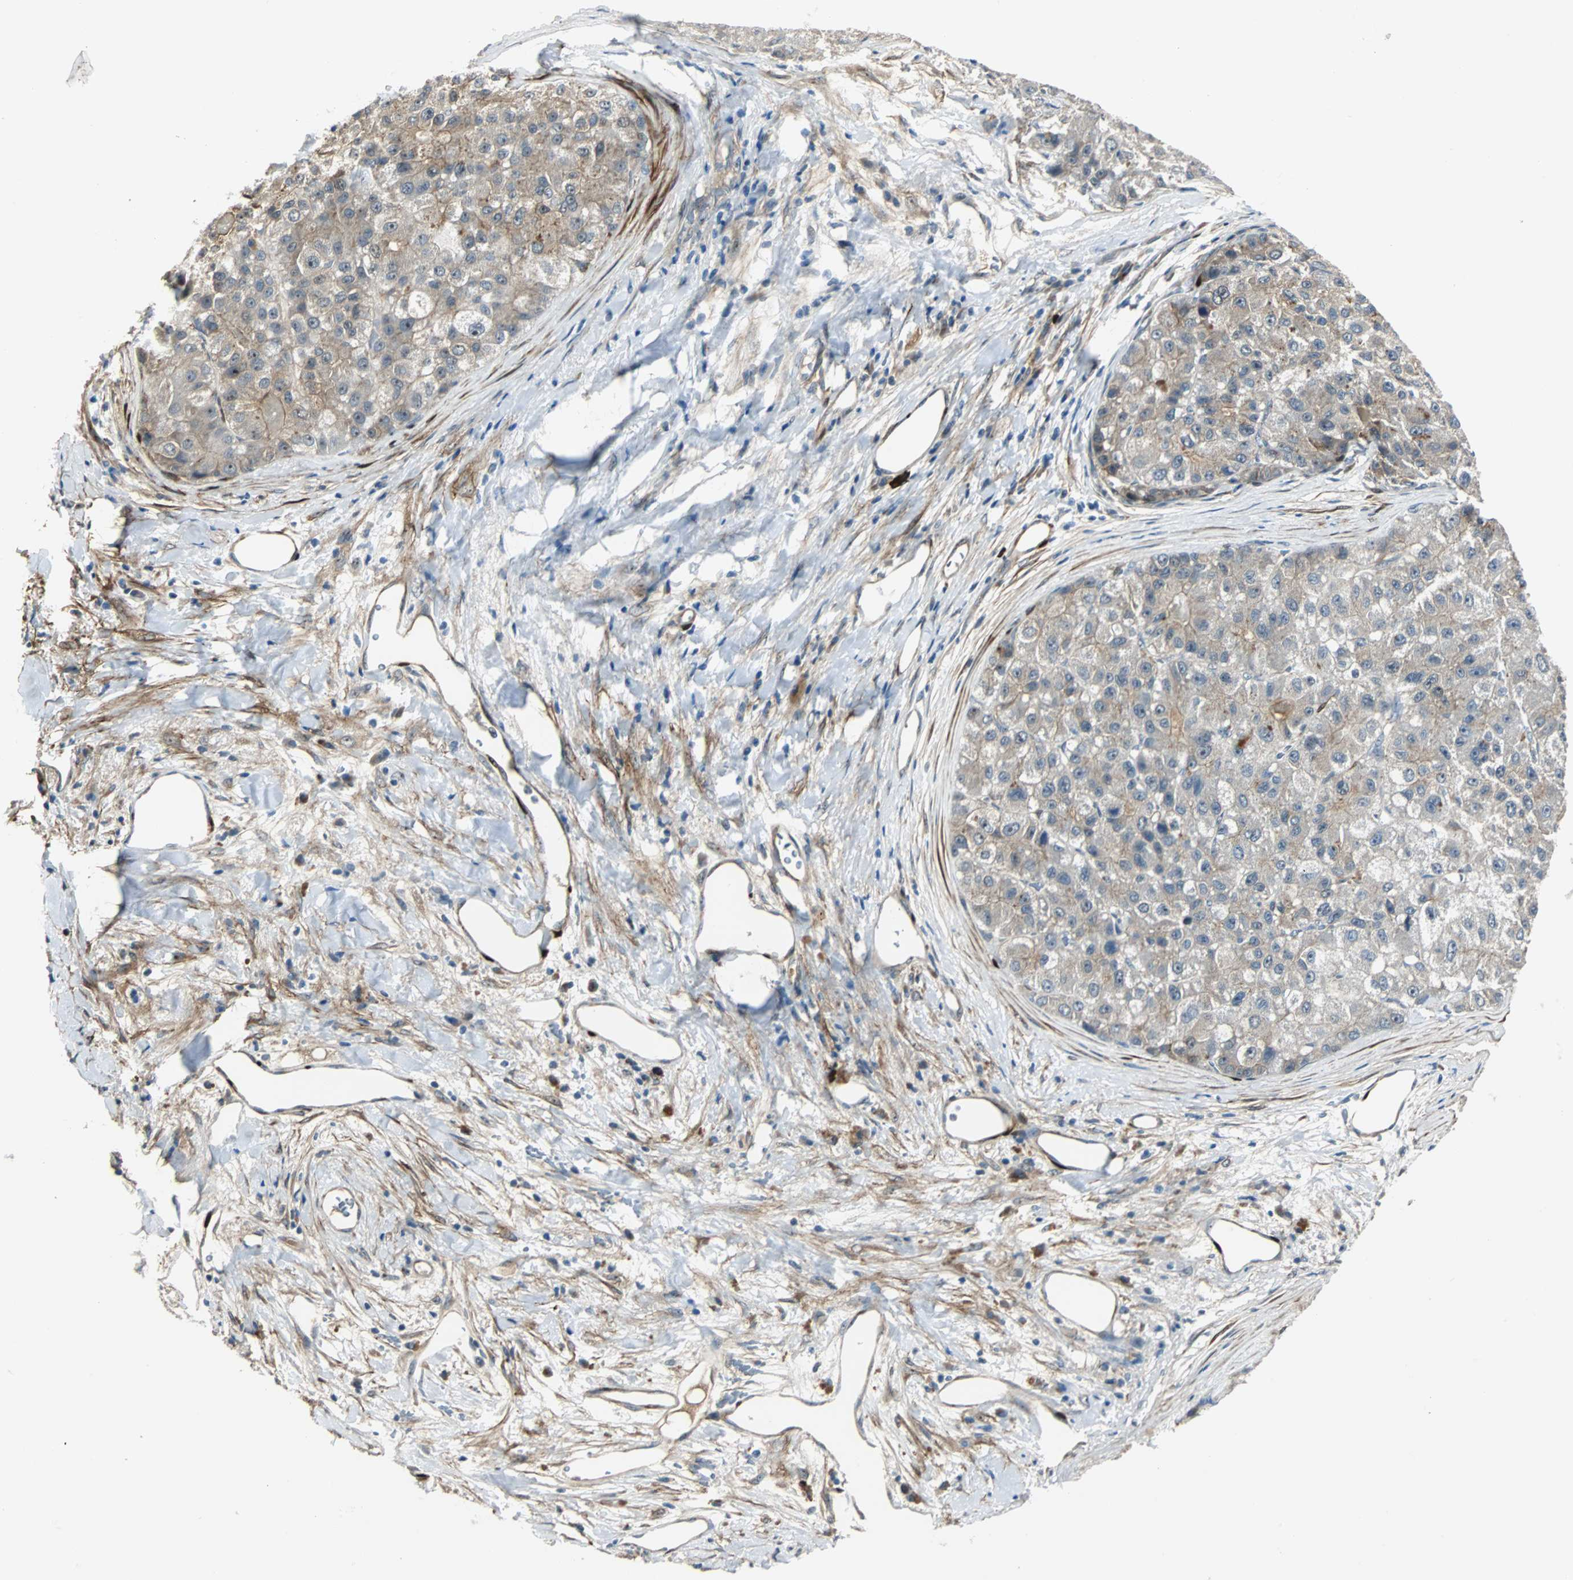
{"staining": {"intensity": "moderate", "quantity": ">75%", "location": "cytoplasmic/membranous"}, "tissue": "liver cancer", "cell_type": "Tumor cells", "image_type": "cancer", "snomed": [{"axis": "morphology", "description": "Carcinoma, Hepatocellular, NOS"}, {"axis": "topography", "description": "Liver"}], "caption": "Brown immunohistochemical staining in liver hepatocellular carcinoma demonstrates moderate cytoplasmic/membranous staining in approximately >75% of tumor cells. The staining was performed using DAB (3,3'-diaminobenzidine) to visualize the protein expression in brown, while the nuclei were stained in blue with hematoxylin (Magnification: 20x).", "gene": "FHL2", "patient": {"sex": "male", "age": 80}}